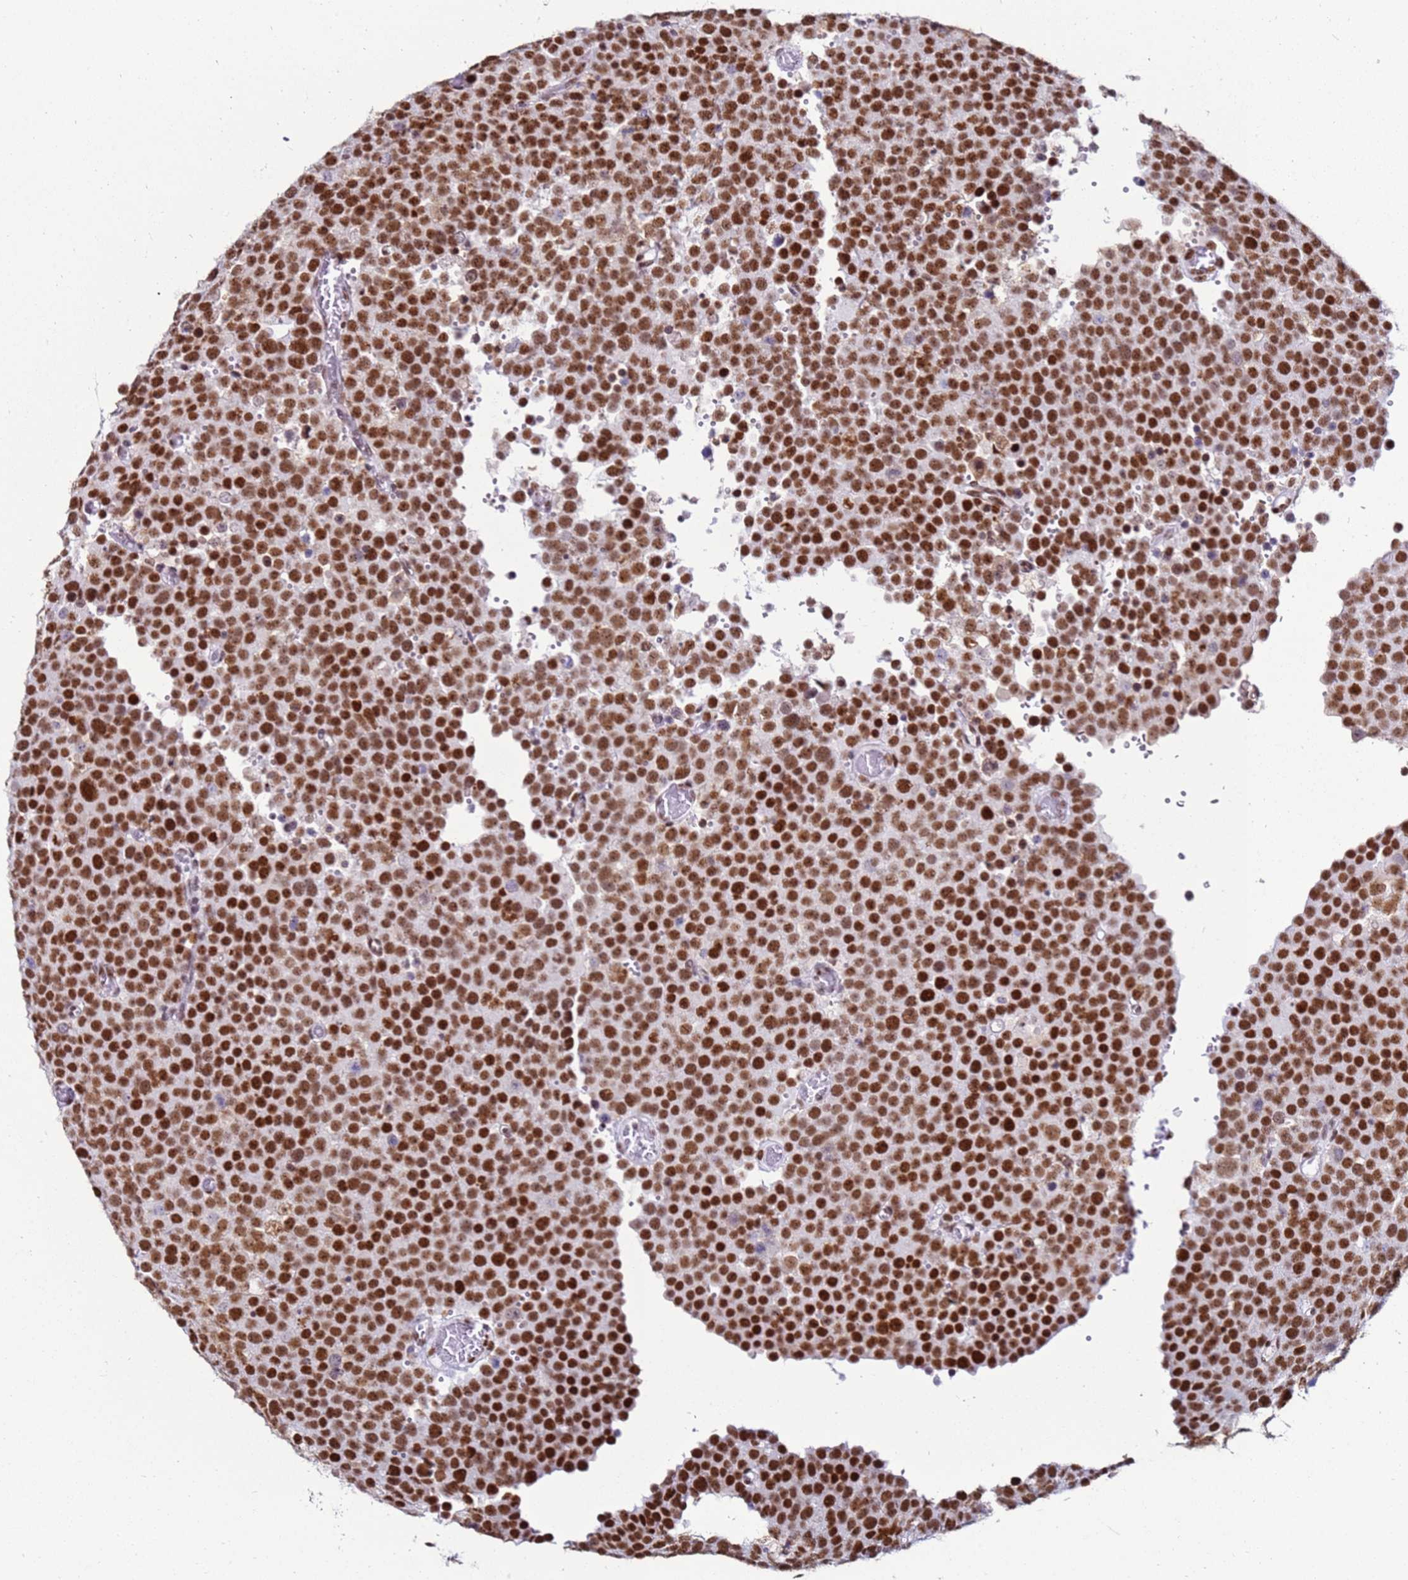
{"staining": {"intensity": "strong", "quantity": ">75%", "location": "nuclear"}, "tissue": "testis cancer", "cell_type": "Tumor cells", "image_type": "cancer", "snomed": [{"axis": "morphology", "description": "Normal tissue, NOS"}, {"axis": "morphology", "description": "Seminoma, NOS"}, {"axis": "topography", "description": "Testis"}], "caption": "Seminoma (testis) stained with IHC exhibits strong nuclear staining in about >75% of tumor cells.", "gene": "KPNA4", "patient": {"sex": "male", "age": 71}}